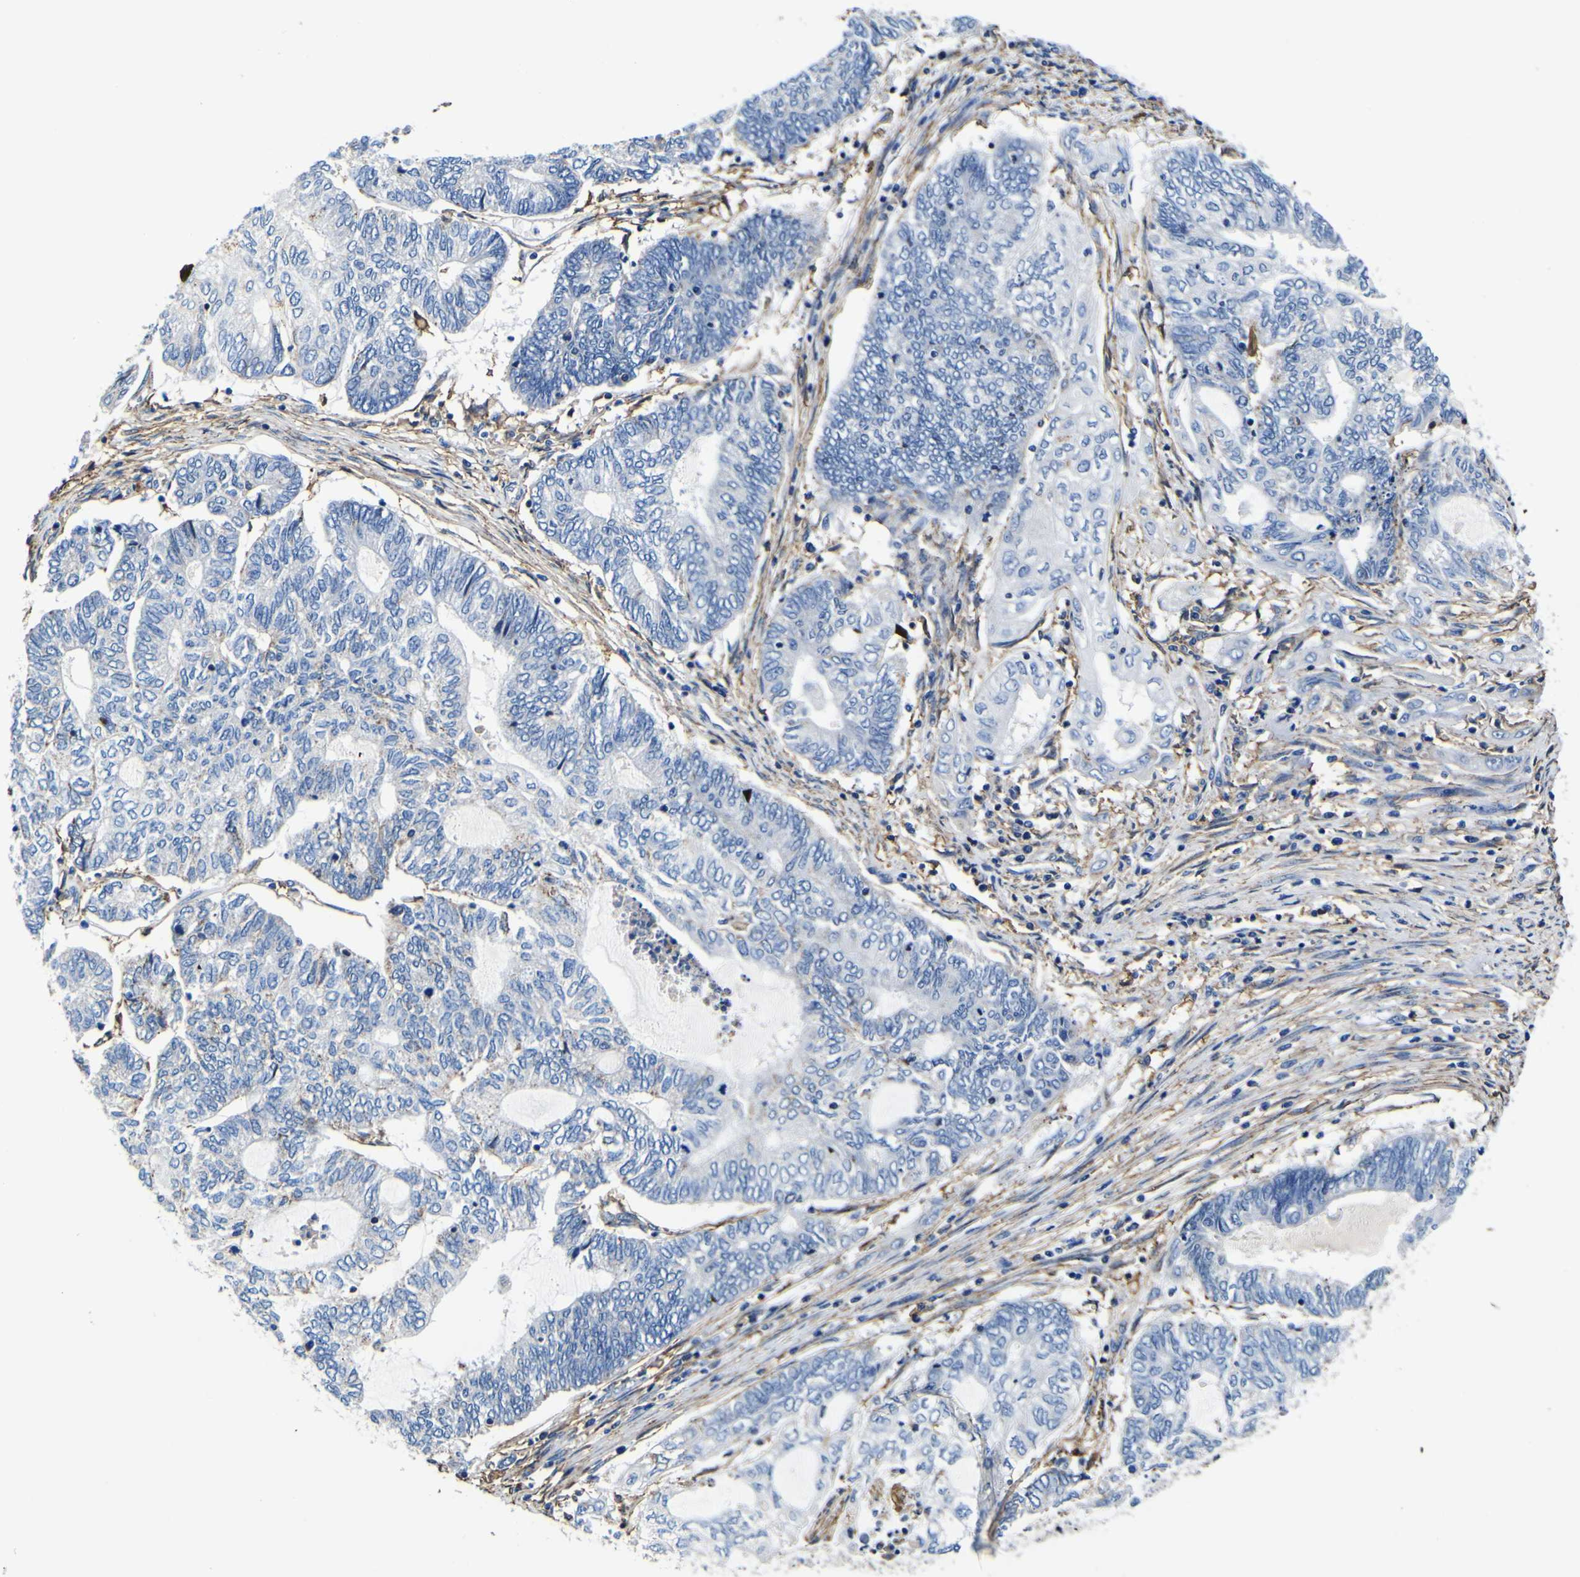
{"staining": {"intensity": "negative", "quantity": "none", "location": "none"}, "tissue": "endometrial cancer", "cell_type": "Tumor cells", "image_type": "cancer", "snomed": [{"axis": "morphology", "description": "Adenocarcinoma, NOS"}, {"axis": "topography", "description": "Uterus"}, {"axis": "topography", "description": "Endometrium"}], "caption": "Immunohistochemical staining of endometrial cancer demonstrates no significant positivity in tumor cells.", "gene": "PXDN", "patient": {"sex": "female", "age": 70}}